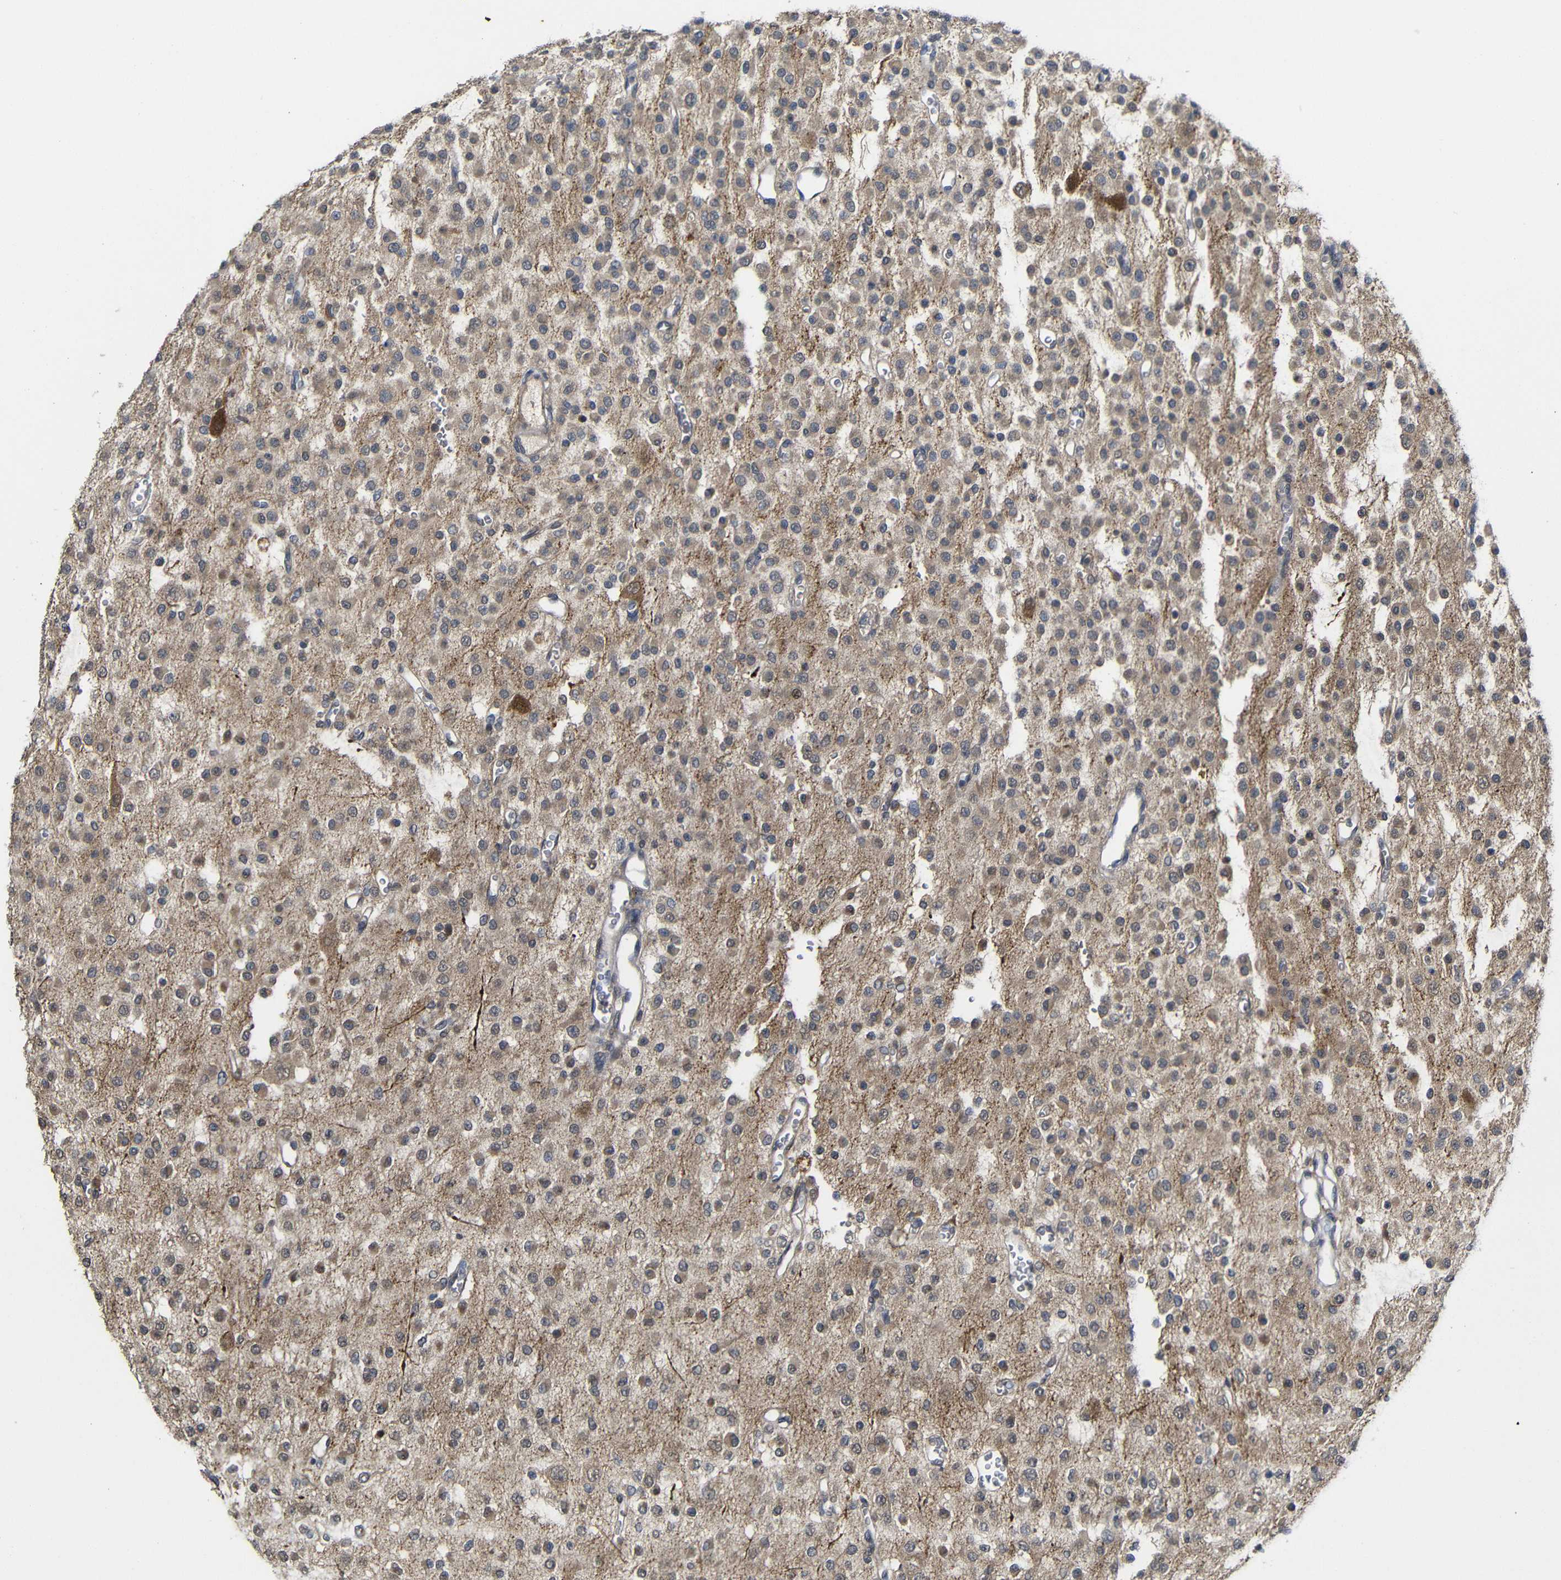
{"staining": {"intensity": "moderate", "quantity": ">75%", "location": "cytoplasmic/membranous"}, "tissue": "glioma", "cell_type": "Tumor cells", "image_type": "cancer", "snomed": [{"axis": "morphology", "description": "Glioma, malignant, Low grade"}, {"axis": "topography", "description": "Brain"}], "caption": "Moderate cytoplasmic/membranous protein staining is present in approximately >75% of tumor cells in low-grade glioma (malignant).", "gene": "ATG12", "patient": {"sex": "male", "age": 38}}